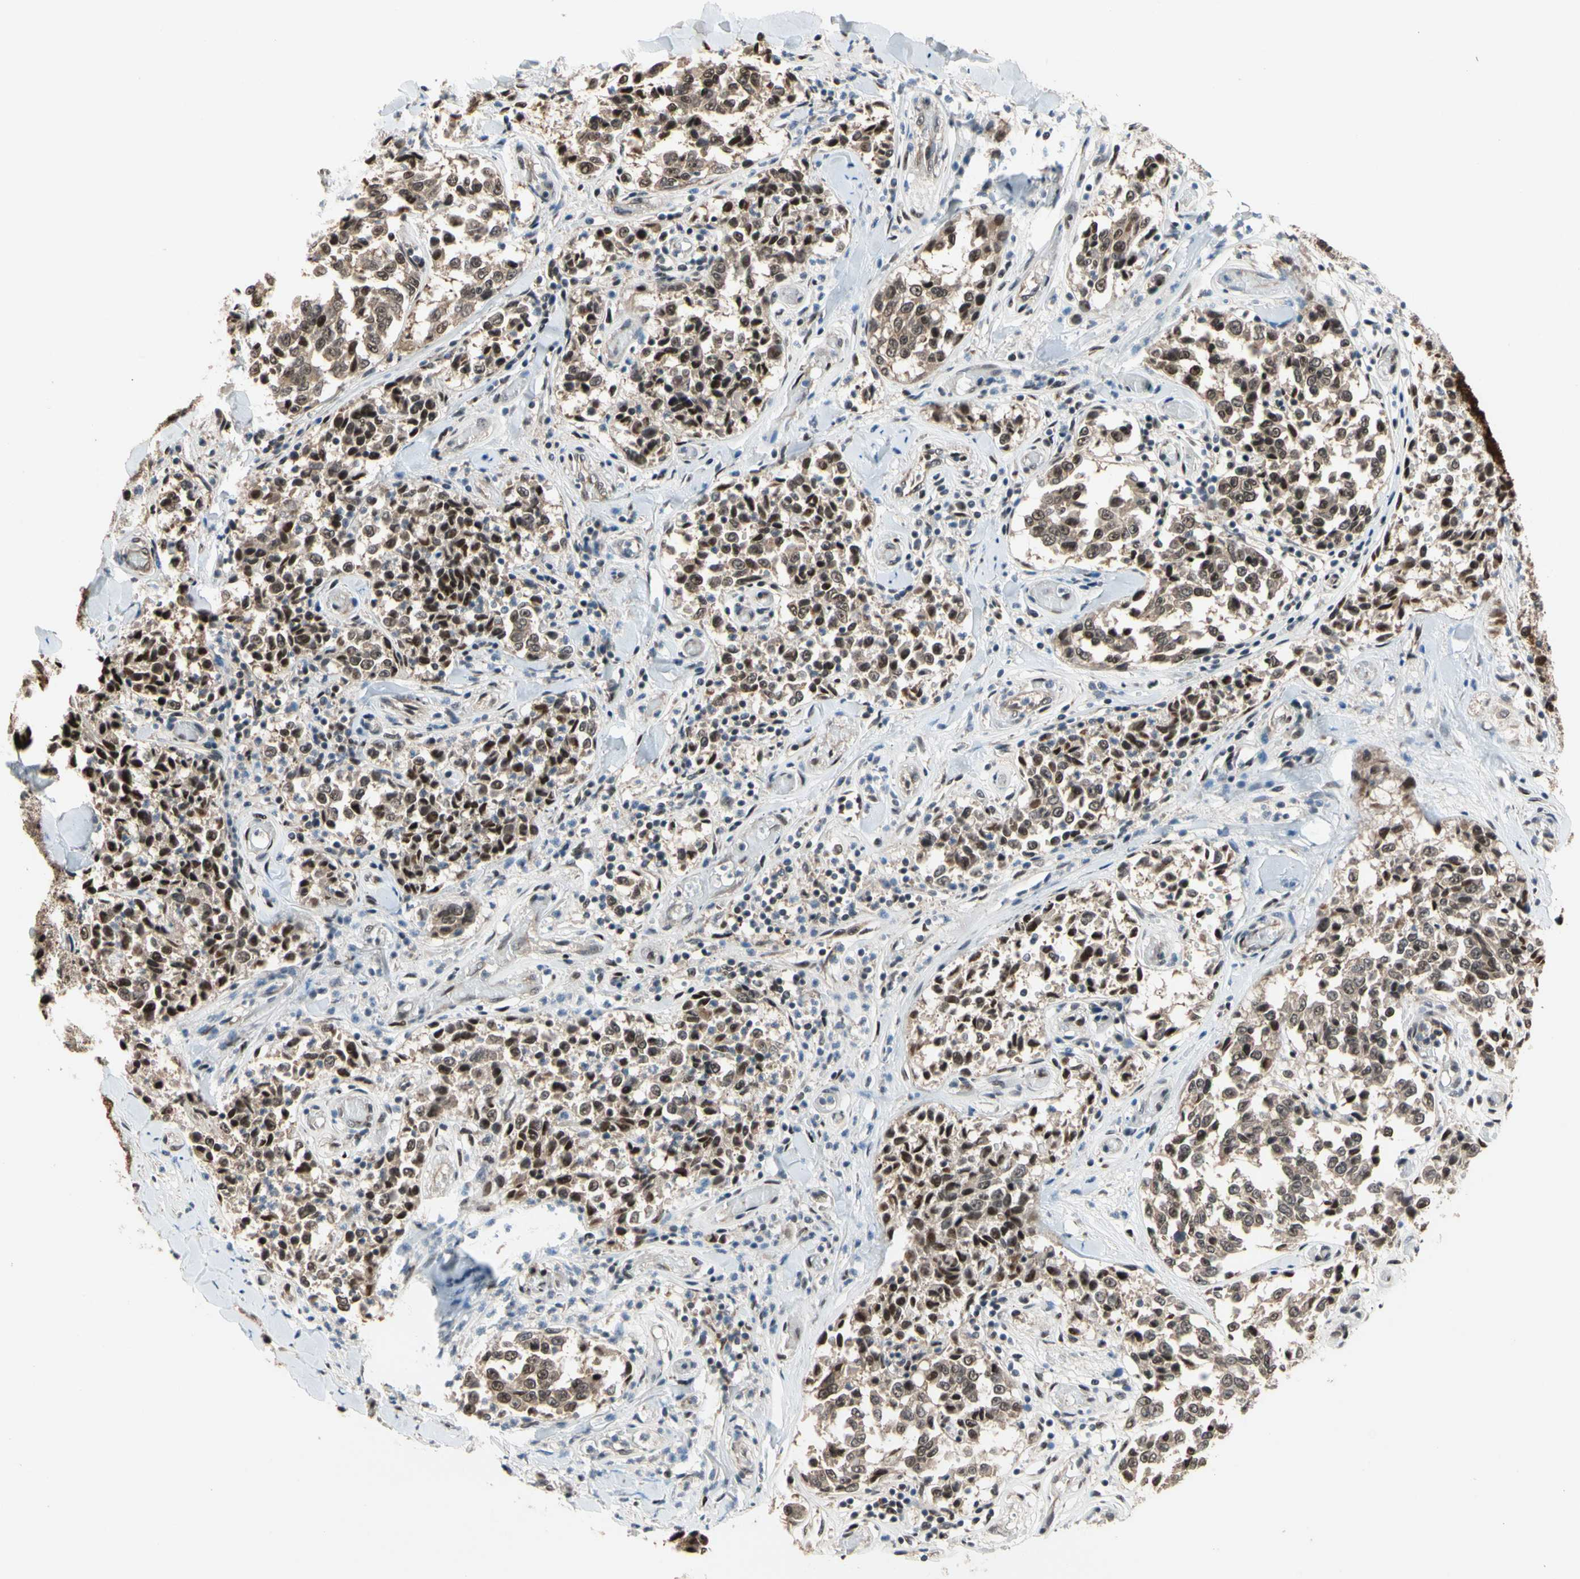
{"staining": {"intensity": "moderate", "quantity": ">75%", "location": "cytoplasmic/membranous,nuclear"}, "tissue": "melanoma", "cell_type": "Tumor cells", "image_type": "cancer", "snomed": [{"axis": "morphology", "description": "Malignant melanoma, NOS"}, {"axis": "topography", "description": "Skin"}], "caption": "Melanoma was stained to show a protein in brown. There is medium levels of moderate cytoplasmic/membranous and nuclear staining in approximately >75% of tumor cells. Nuclei are stained in blue.", "gene": "NGEF", "patient": {"sex": "female", "age": 64}}